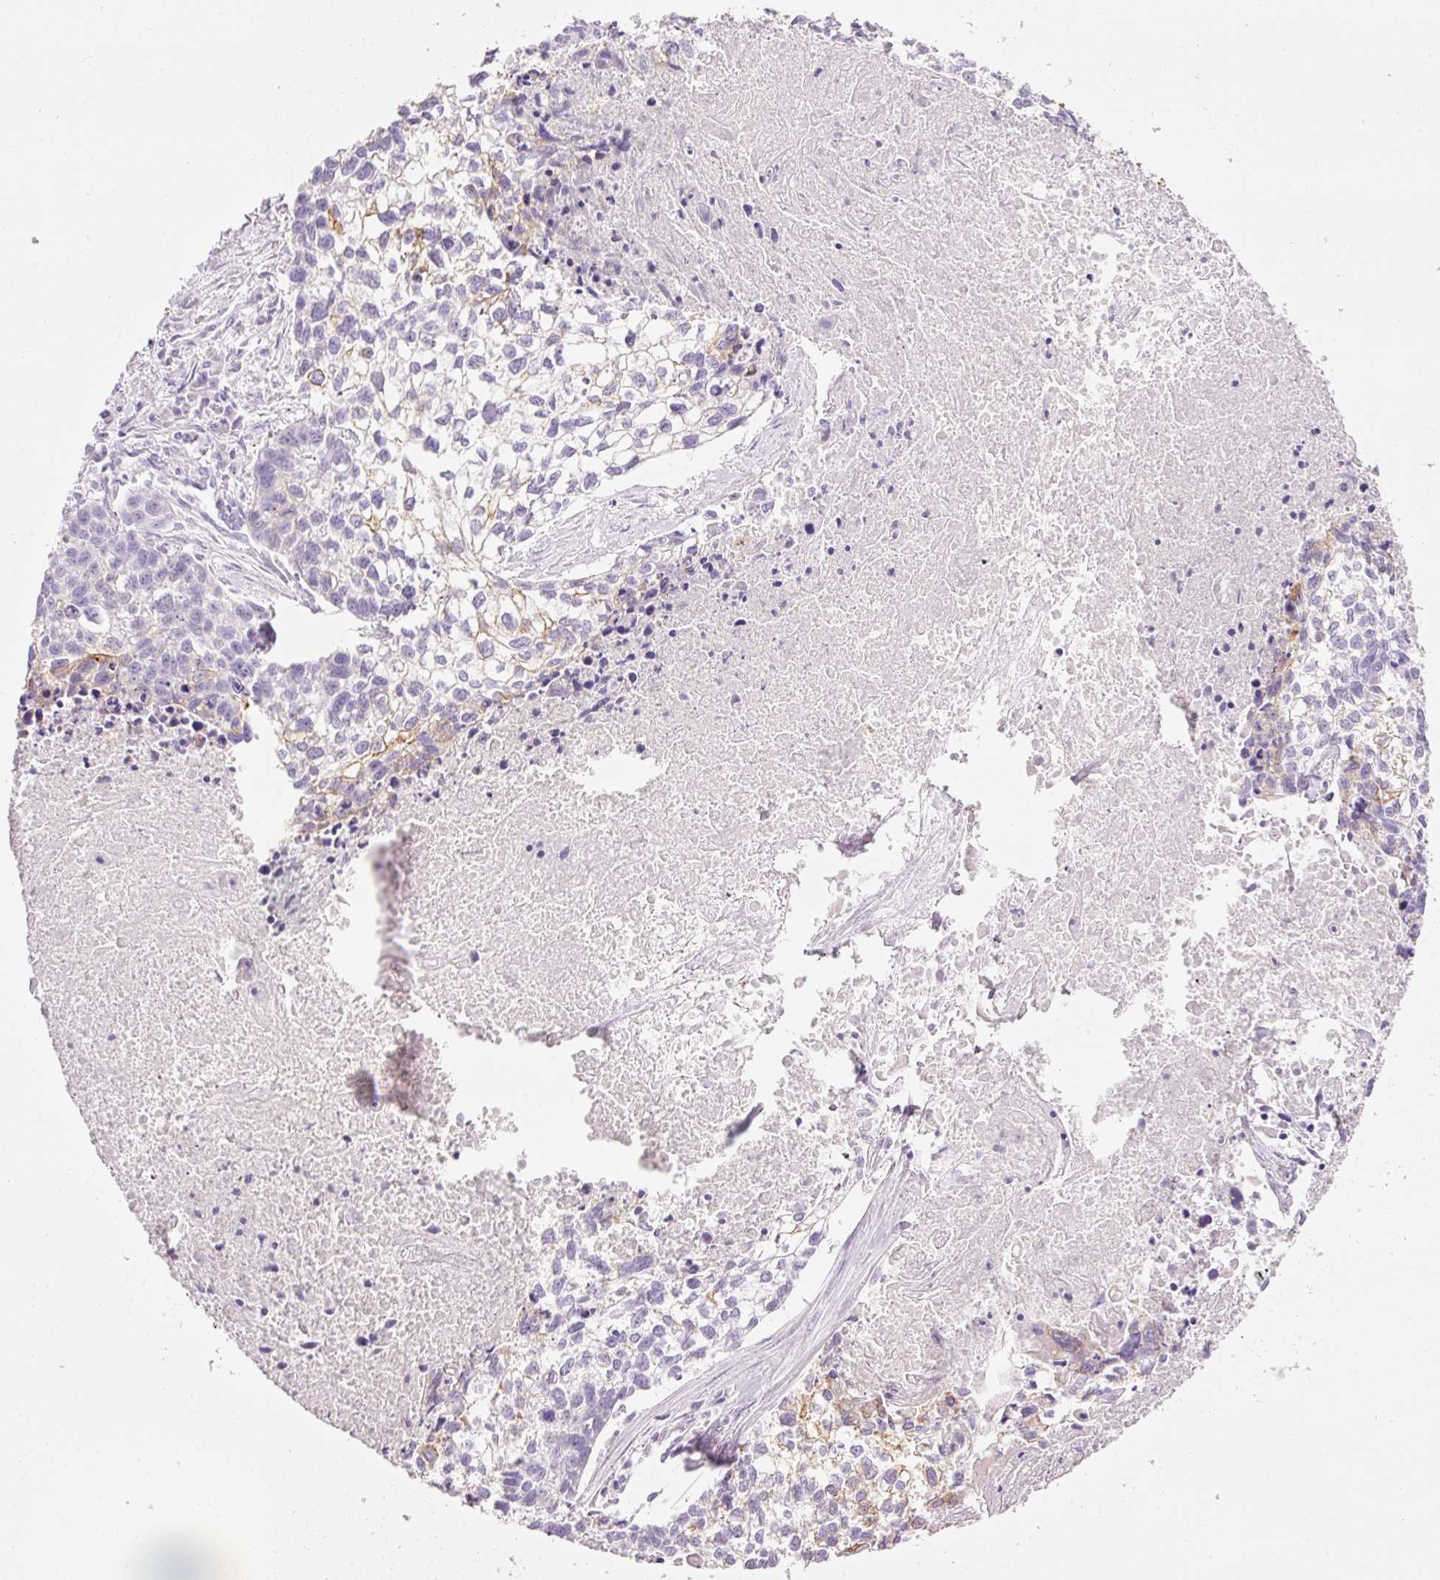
{"staining": {"intensity": "moderate", "quantity": "25%-75%", "location": "cytoplasmic/membranous"}, "tissue": "lung cancer", "cell_type": "Tumor cells", "image_type": "cancer", "snomed": [{"axis": "morphology", "description": "Squamous cell carcinoma, NOS"}, {"axis": "topography", "description": "Lung"}], "caption": "Immunohistochemistry (DAB) staining of human lung cancer (squamous cell carcinoma) demonstrates moderate cytoplasmic/membranous protein expression in about 25%-75% of tumor cells.", "gene": "CARD16", "patient": {"sex": "male", "age": 74}}